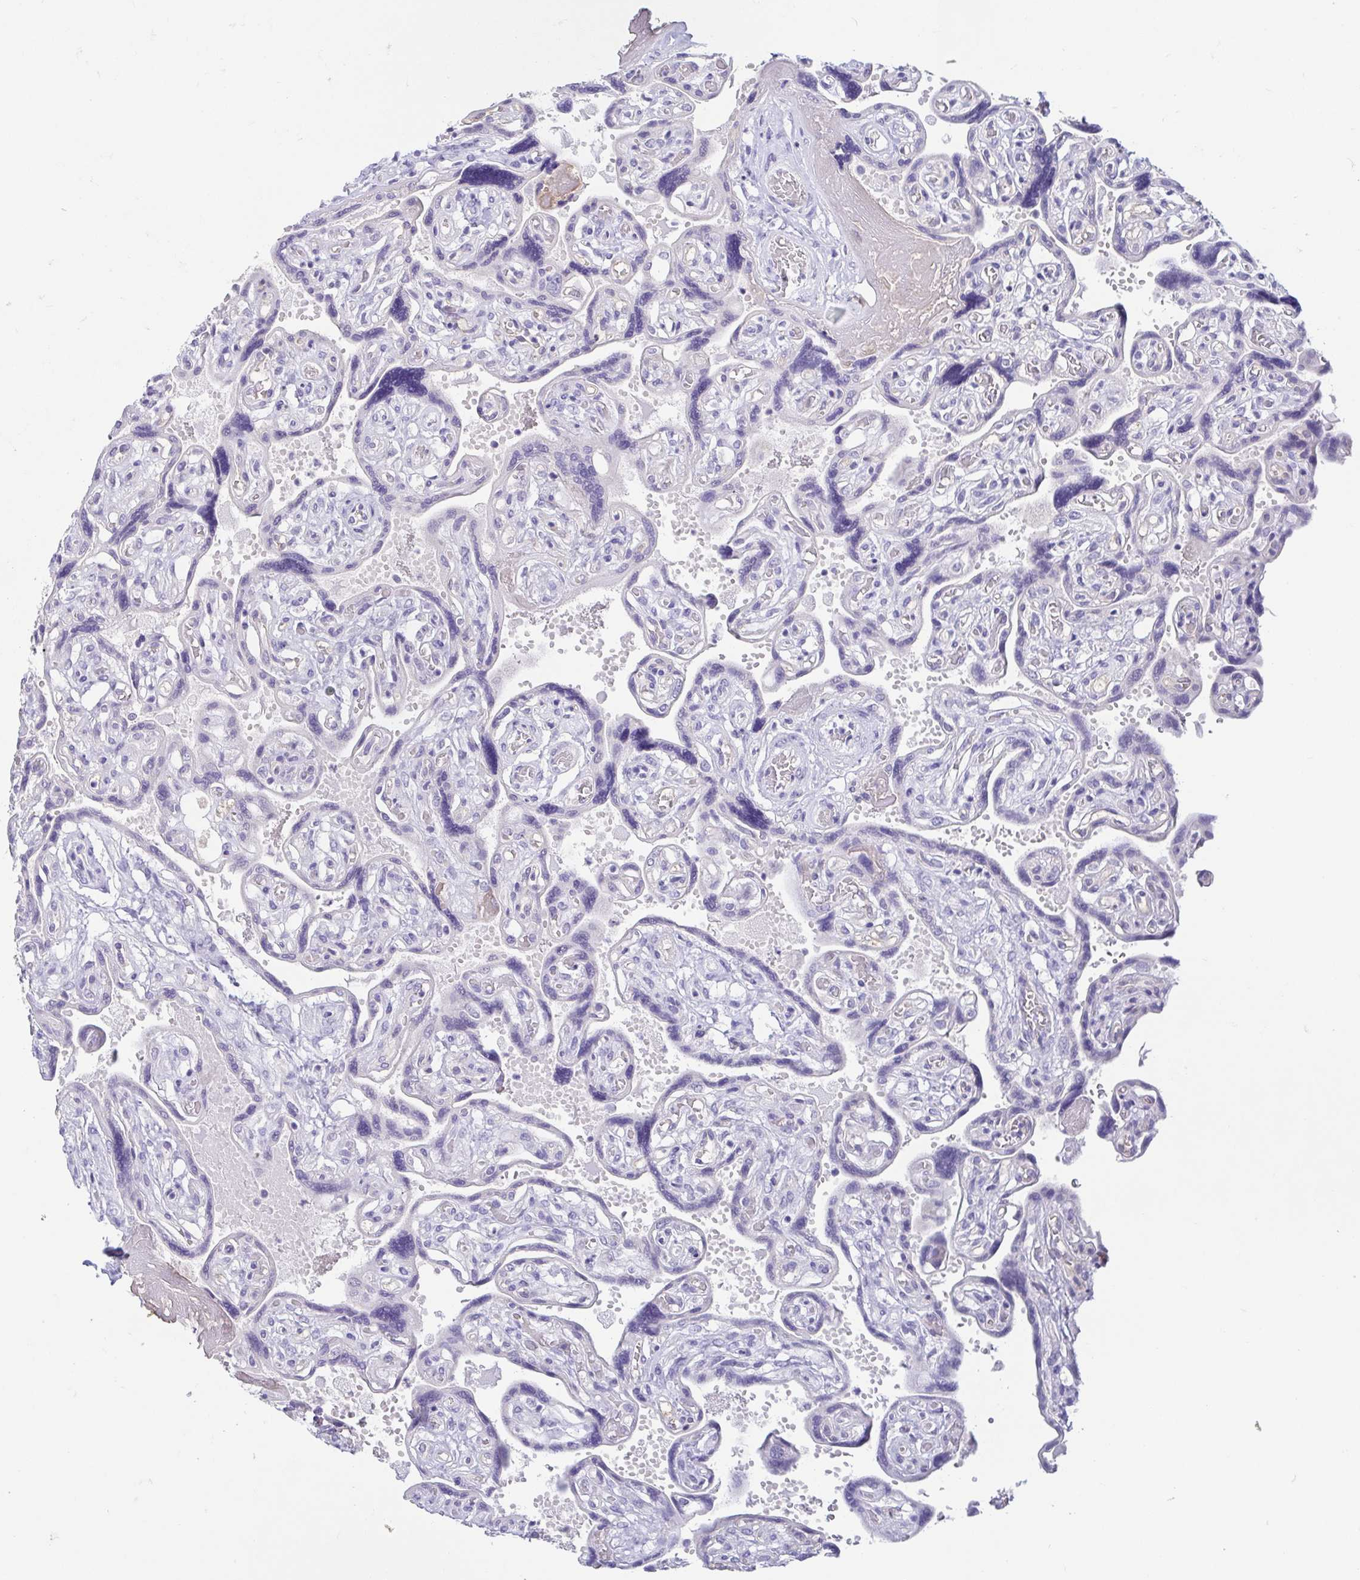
{"staining": {"intensity": "negative", "quantity": "none", "location": "none"}, "tissue": "placenta", "cell_type": "Decidual cells", "image_type": "normal", "snomed": [{"axis": "morphology", "description": "Normal tissue, NOS"}, {"axis": "topography", "description": "Placenta"}], "caption": "Human placenta stained for a protein using immunohistochemistry (IHC) shows no positivity in decidual cells.", "gene": "FABP3", "patient": {"sex": "female", "age": 32}}